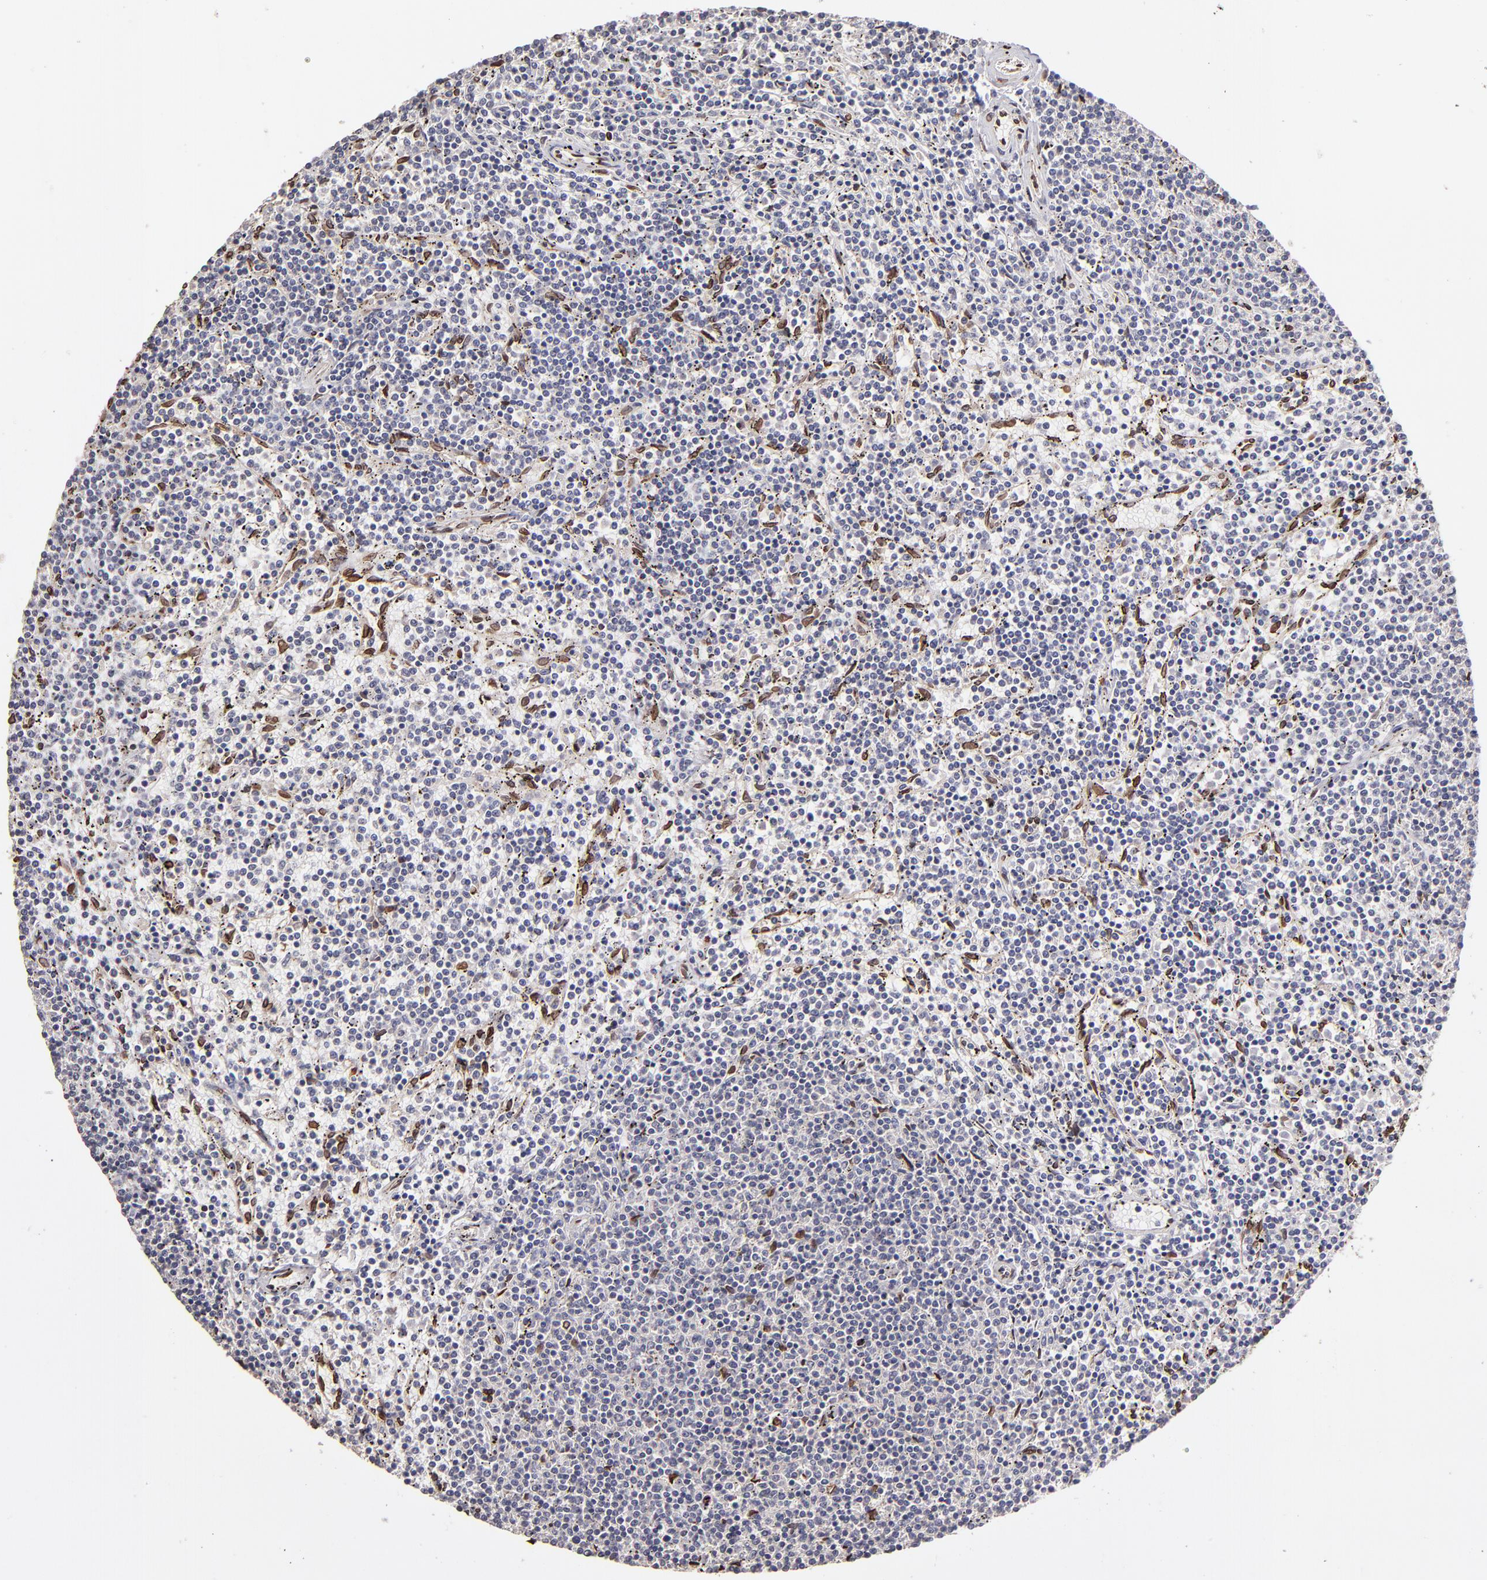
{"staining": {"intensity": "moderate", "quantity": "<25%", "location": "cytoplasmic/membranous,nuclear"}, "tissue": "lymphoma", "cell_type": "Tumor cells", "image_type": "cancer", "snomed": [{"axis": "morphology", "description": "Malignant lymphoma, non-Hodgkin's type, Low grade"}, {"axis": "topography", "description": "Spleen"}], "caption": "Tumor cells demonstrate low levels of moderate cytoplasmic/membranous and nuclear expression in about <25% of cells in human malignant lymphoma, non-Hodgkin's type (low-grade).", "gene": "PUM3", "patient": {"sex": "female", "age": 50}}